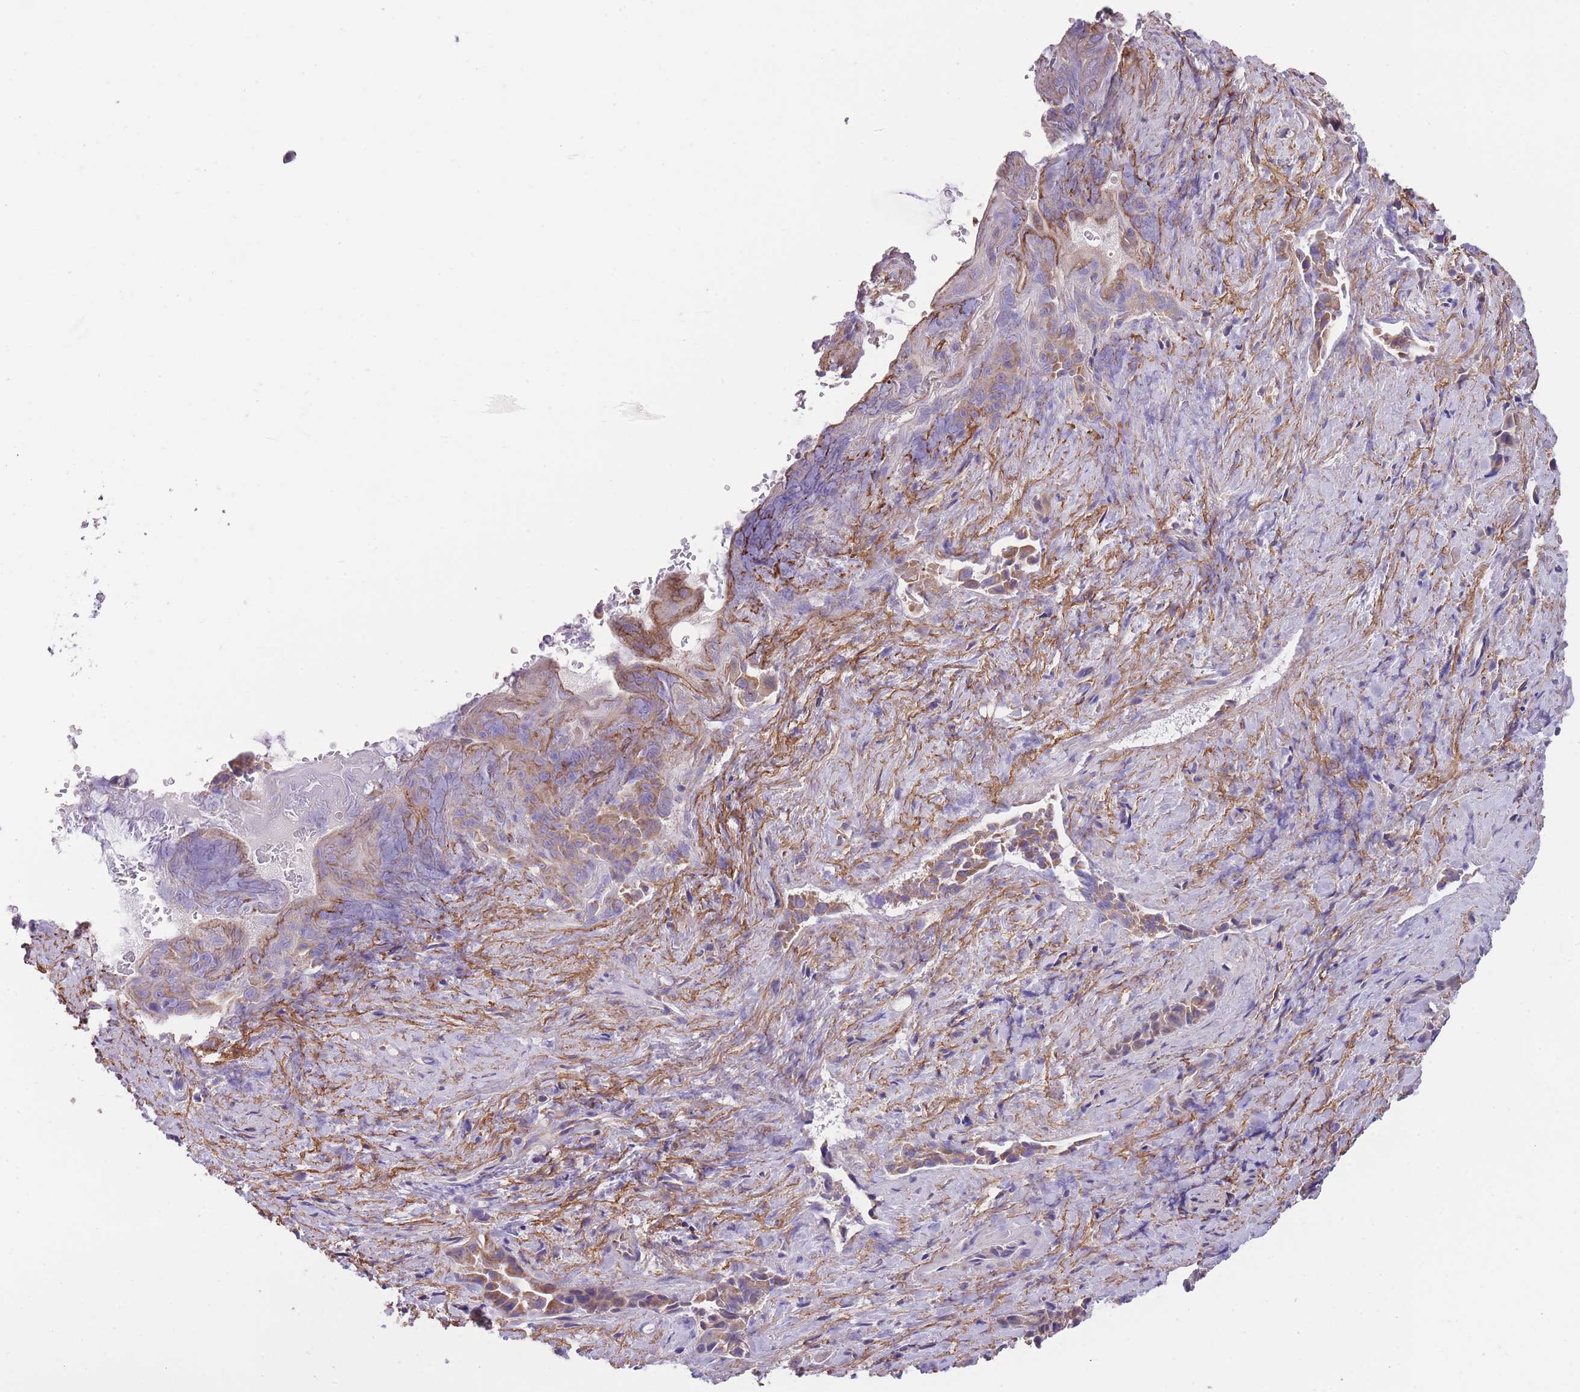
{"staining": {"intensity": "moderate", "quantity": "25%-75%", "location": "cytoplasmic/membranous"}, "tissue": "liver cancer", "cell_type": "Tumor cells", "image_type": "cancer", "snomed": [{"axis": "morphology", "description": "Cholangiocarcinoma"}, {"axis": "topography", "description": "Liver"}], "caption": "Immunohistochemical staining of liver cholangiocarcinoma shows medium levels of moderate cytoplasmic/membranous protein expression in approximately 25%-75% of tumor cells.", "gene": "ST3GAL3", "patient": {"sex": "female", "age": 68}}